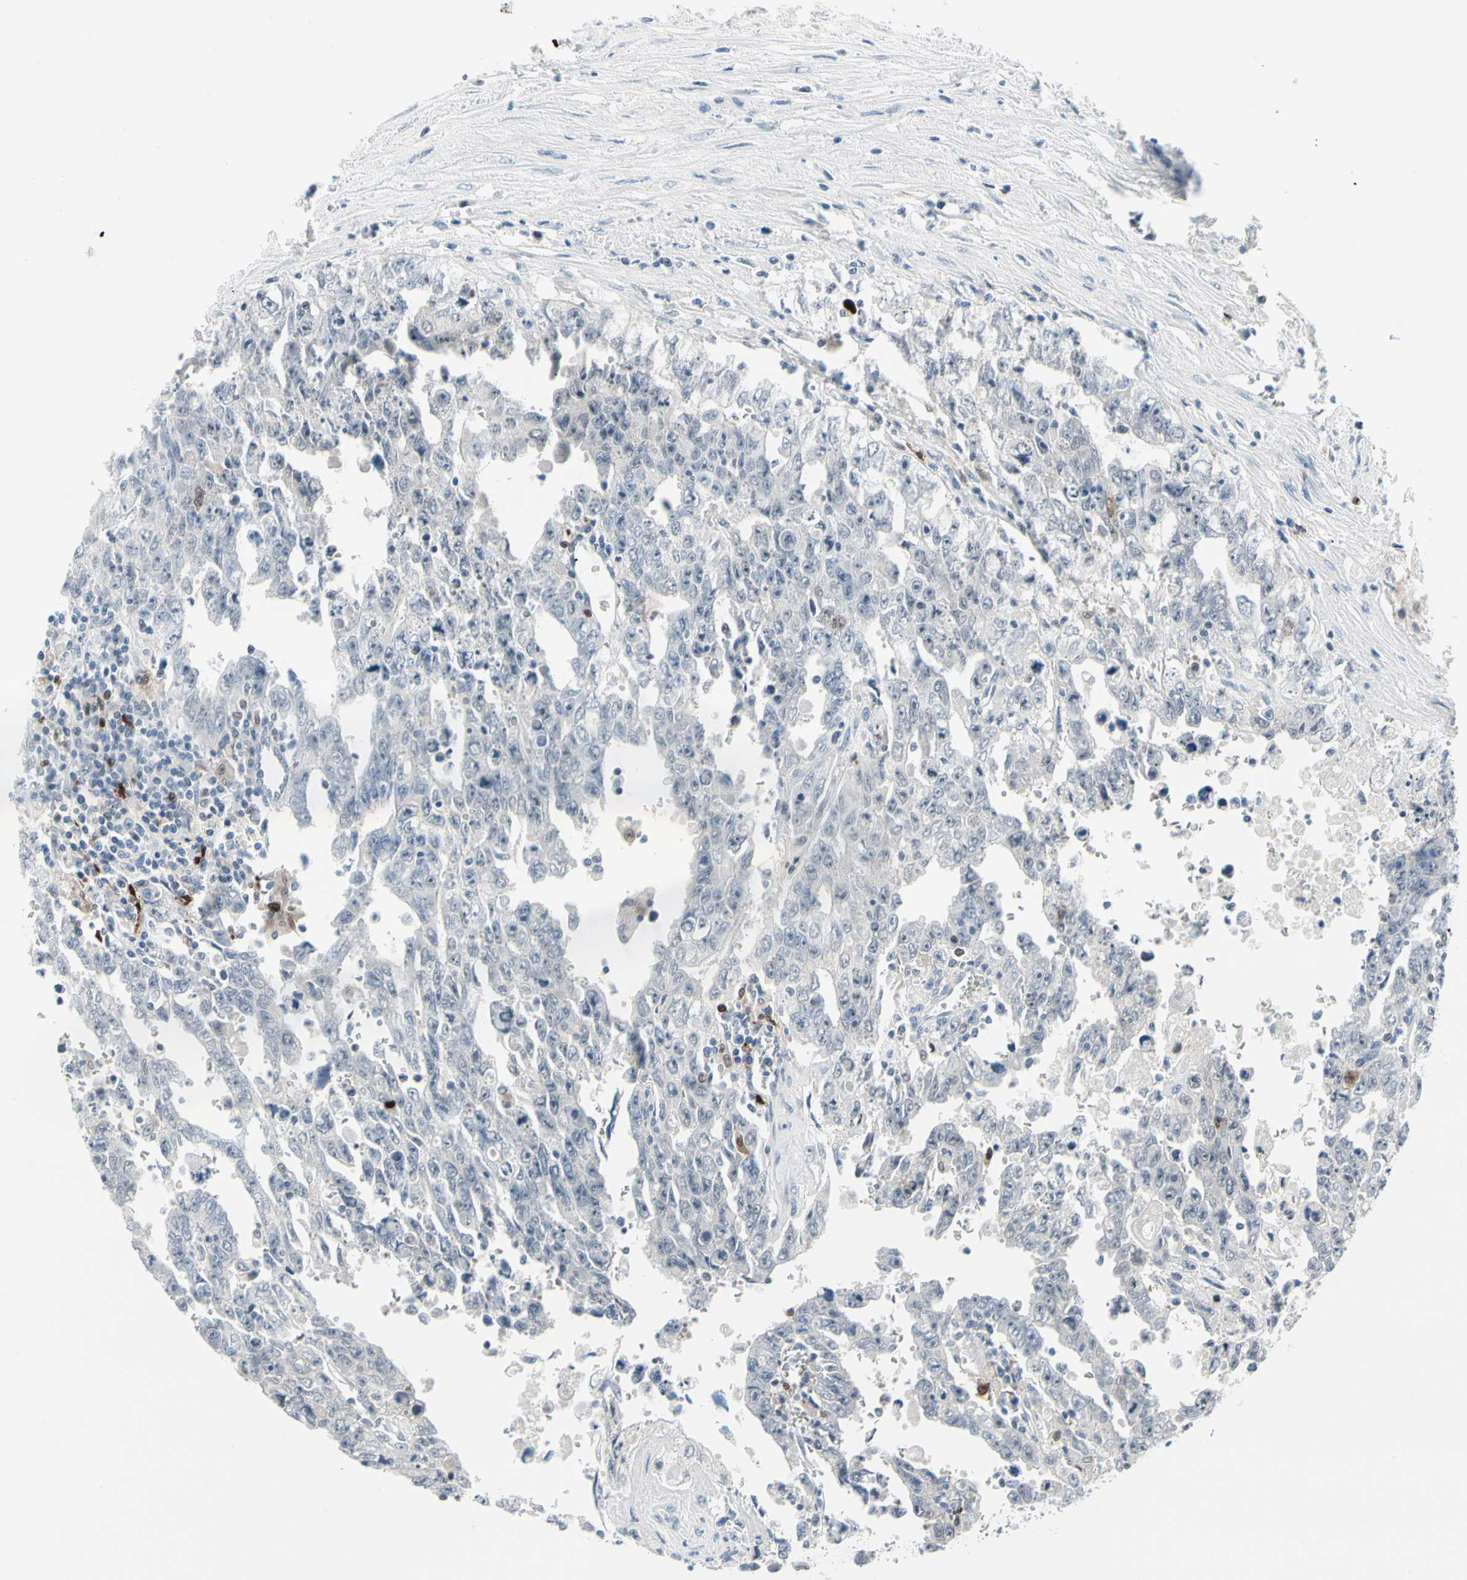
{"staining": {"intensity": "negative", "quantity": "none", "location": "none"}, "tissue": "testis cancer", "cell_type": "Tumor cells", "image_type": "cancer", "snomed": [{"axis": "morphology", "description": "Carcinoma, Embryonal, NOS"}, {"axis": "topography", "description": "Testis"}], "caption": "The image reveals no significant staining in tumor cells of testis cancer.", "gene": "TXN", "patient": {"sex": "male", "age": 28}}